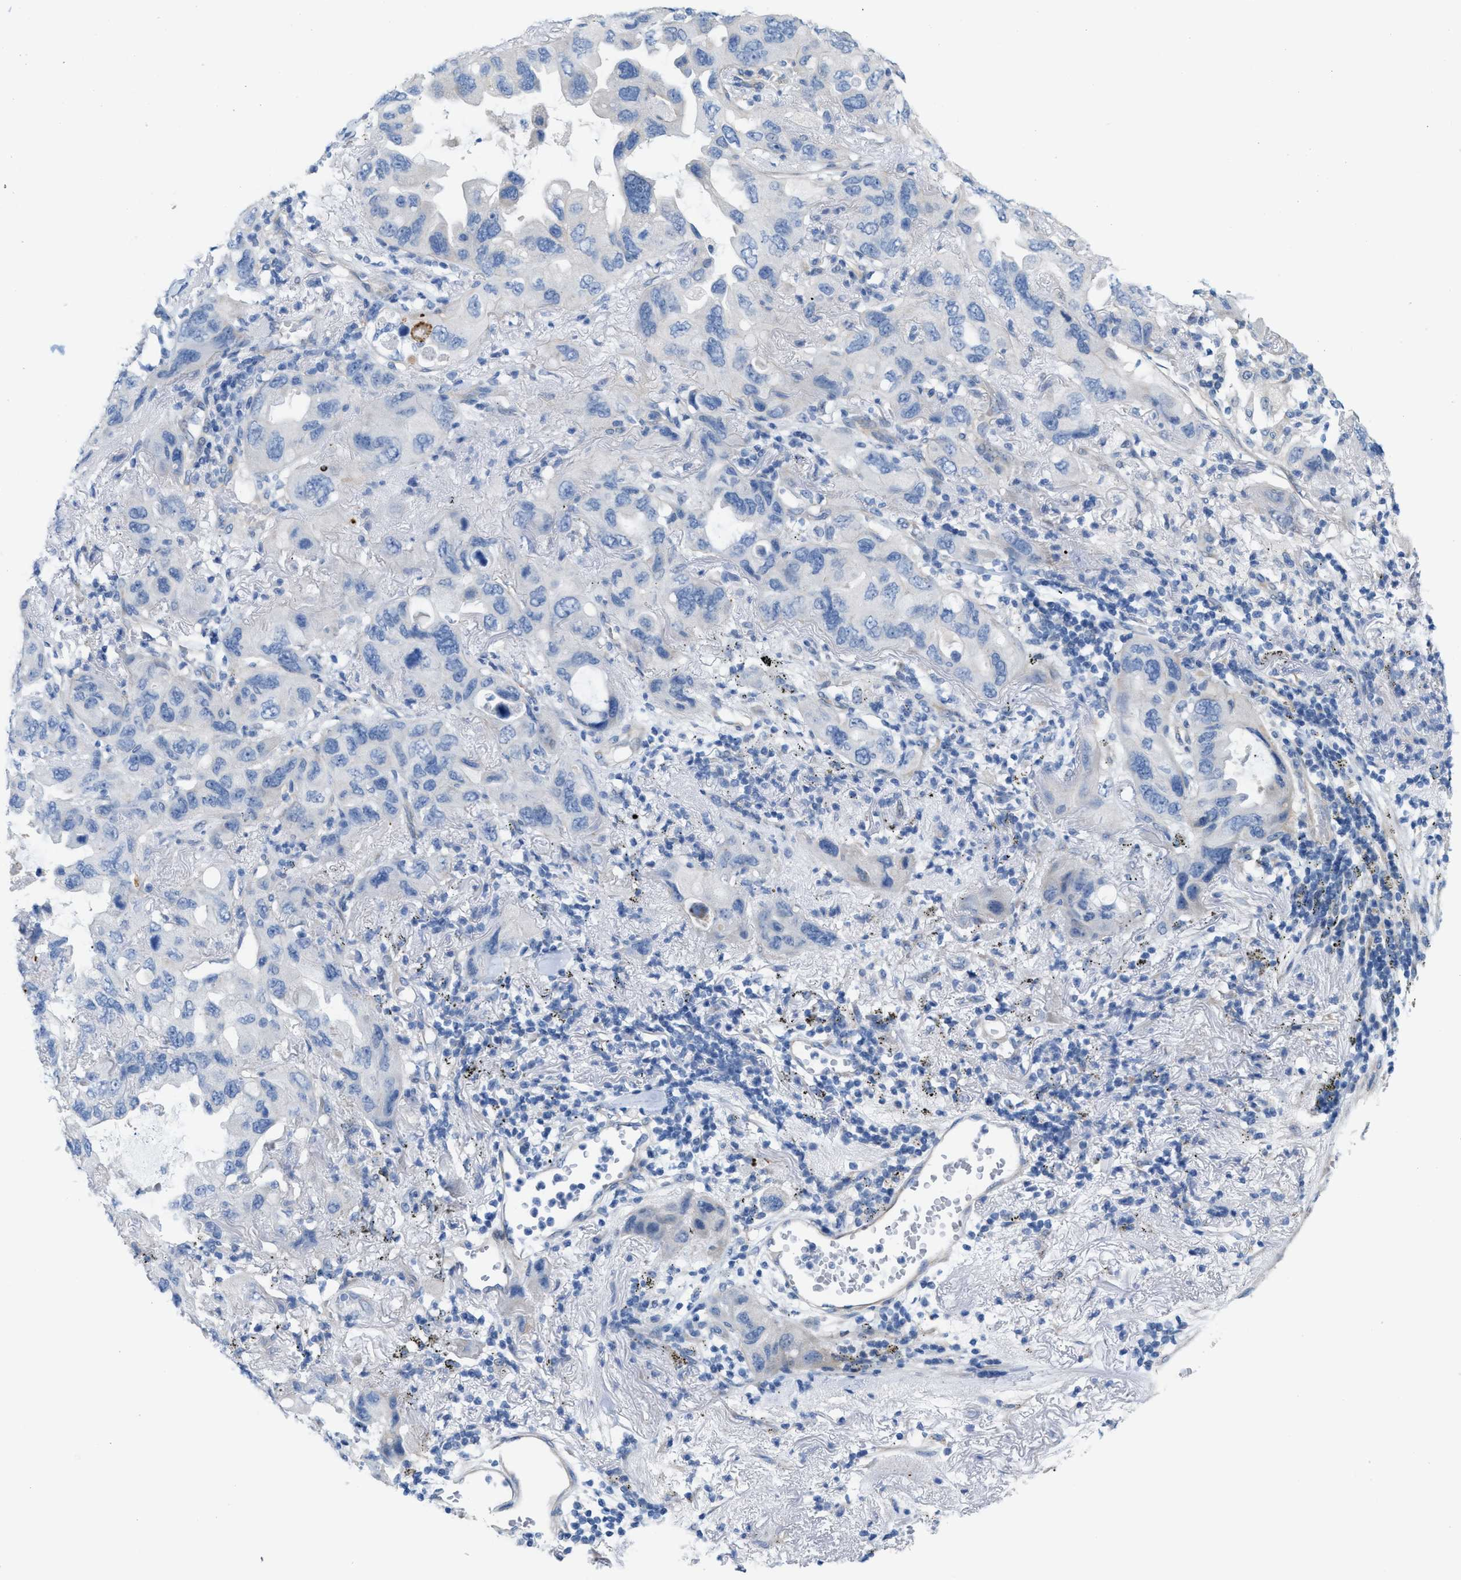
{"staining": {"intensity": "negative", "quantity": "none", "location": "none"}, "tissue": "lung cancer", "cell_type": "Tumor cells", "image_type": "cancer", "snomed": [{"axis": "morphology", "description": "Squamous cell carcinoma, NOS"}, {"axis": "topography", "description": "Lung"}], "caption": "Lung squamous cell carcinoma stained for a protein using immunohistochemistry (IHC) displays no staining tumor cells.", "gene": "MPP3", "patient": {"sex": "female", "age": 73}}